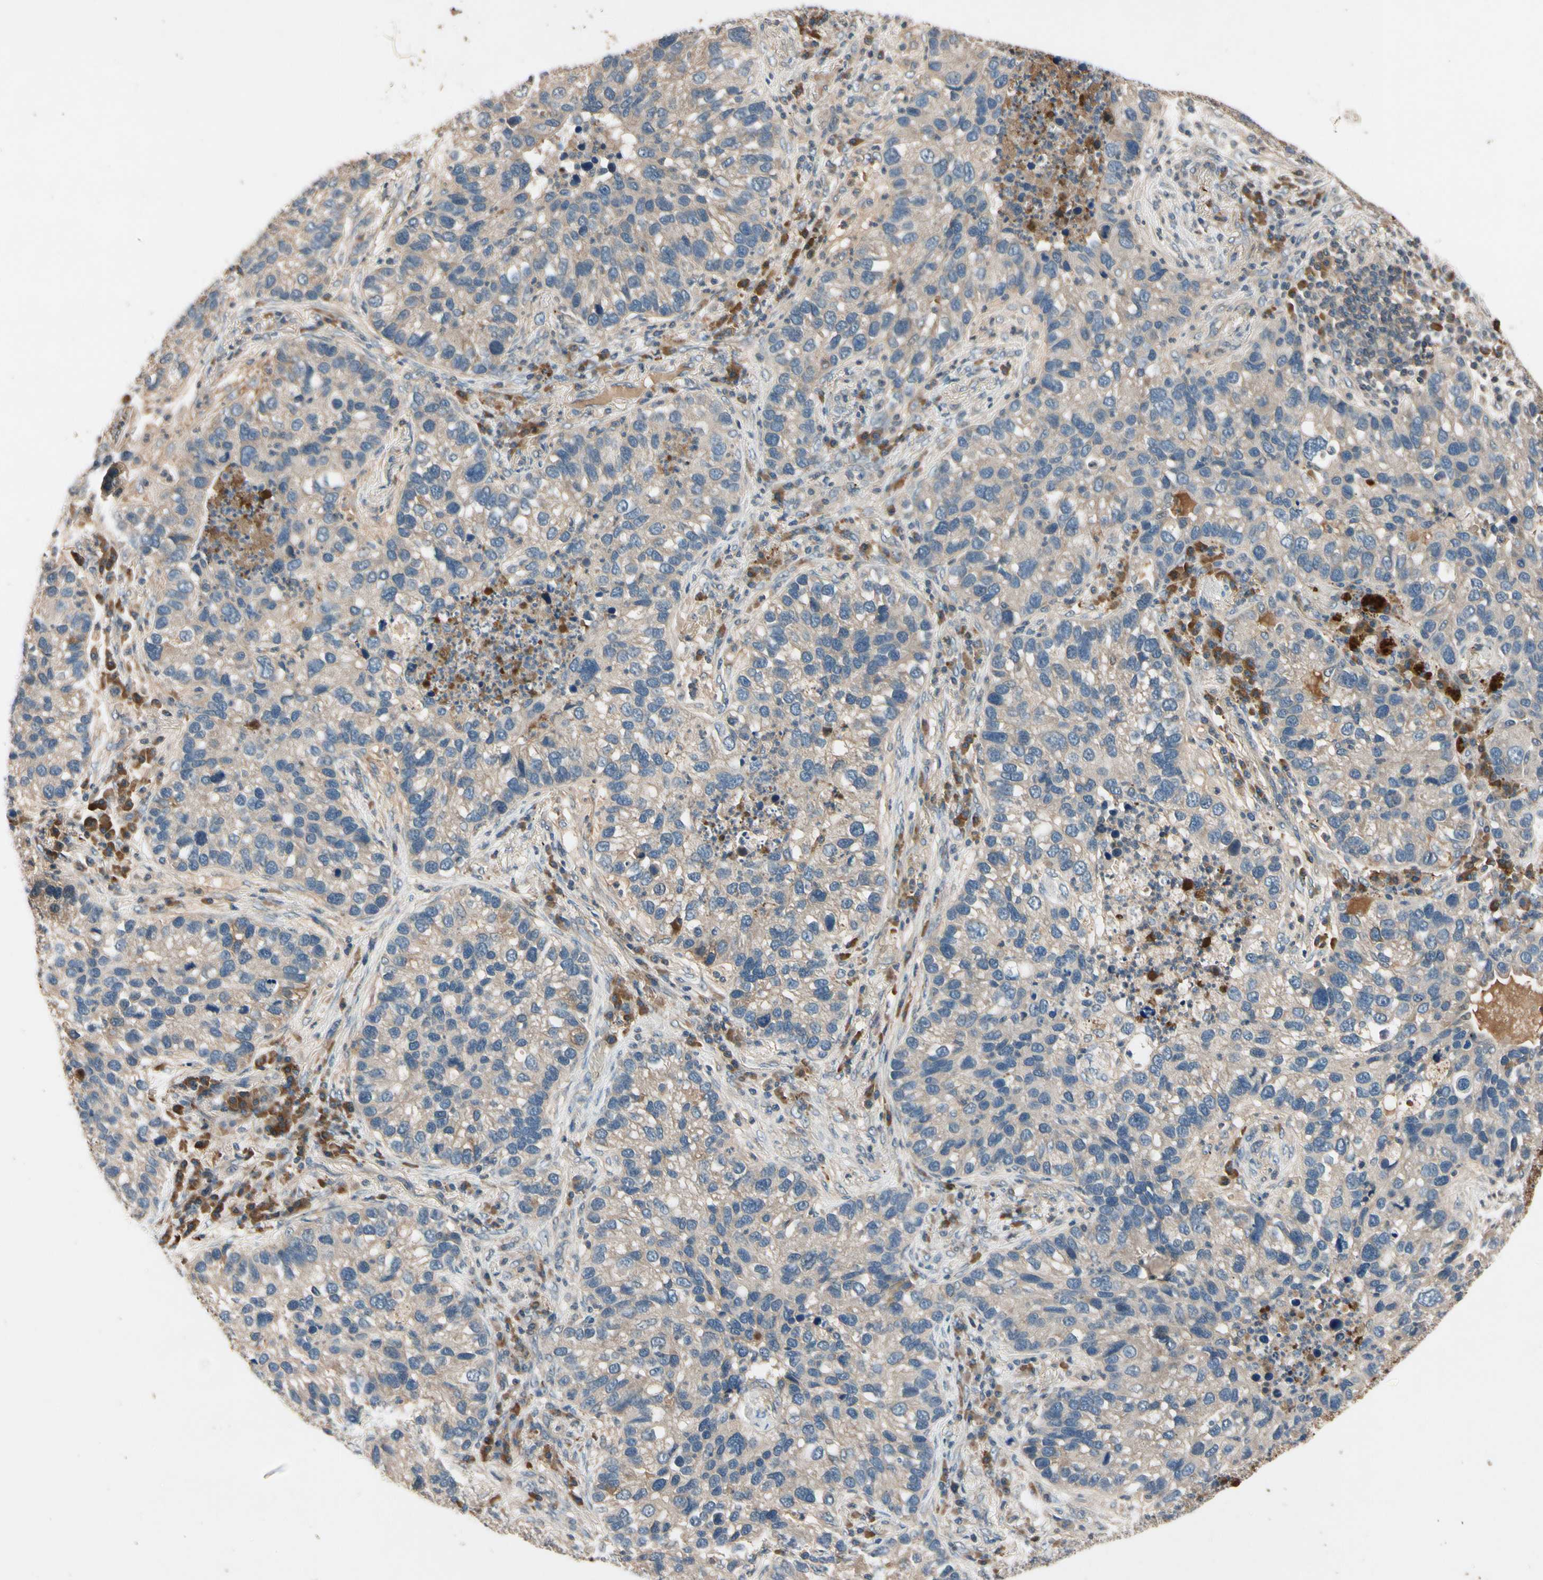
{"staining": {"intensity": "weak", "quantity": ">75%", "location": "cytoplasmic/membranous"}, "tissue": "lung cancer", "cell_type": "Tumor cells", "image_type": "cancer", "snomed": [{"axis": "morphology", "description": "Normal tissue, NOS"}, {"axis": "morphology", "description": "Adenocarcinoma, NOS"}, {"axis": "topography", "description": "Bronchus"}, {"axis": "topography", "description": "Lung"}], "caption": "A low amount of weak cytoplasmic/membranous expression is present in about >75% of tumor cells in lung cancer (adenocarcinoma) tissue. (Stains: DAB (3,3'-diaminobenzidine) in brown, nuclei in blue, Microscopy: brightfield microscopy at high magnification).", "gene": "IL1RL1", "patient": {"sex": "male", "age": 54}}